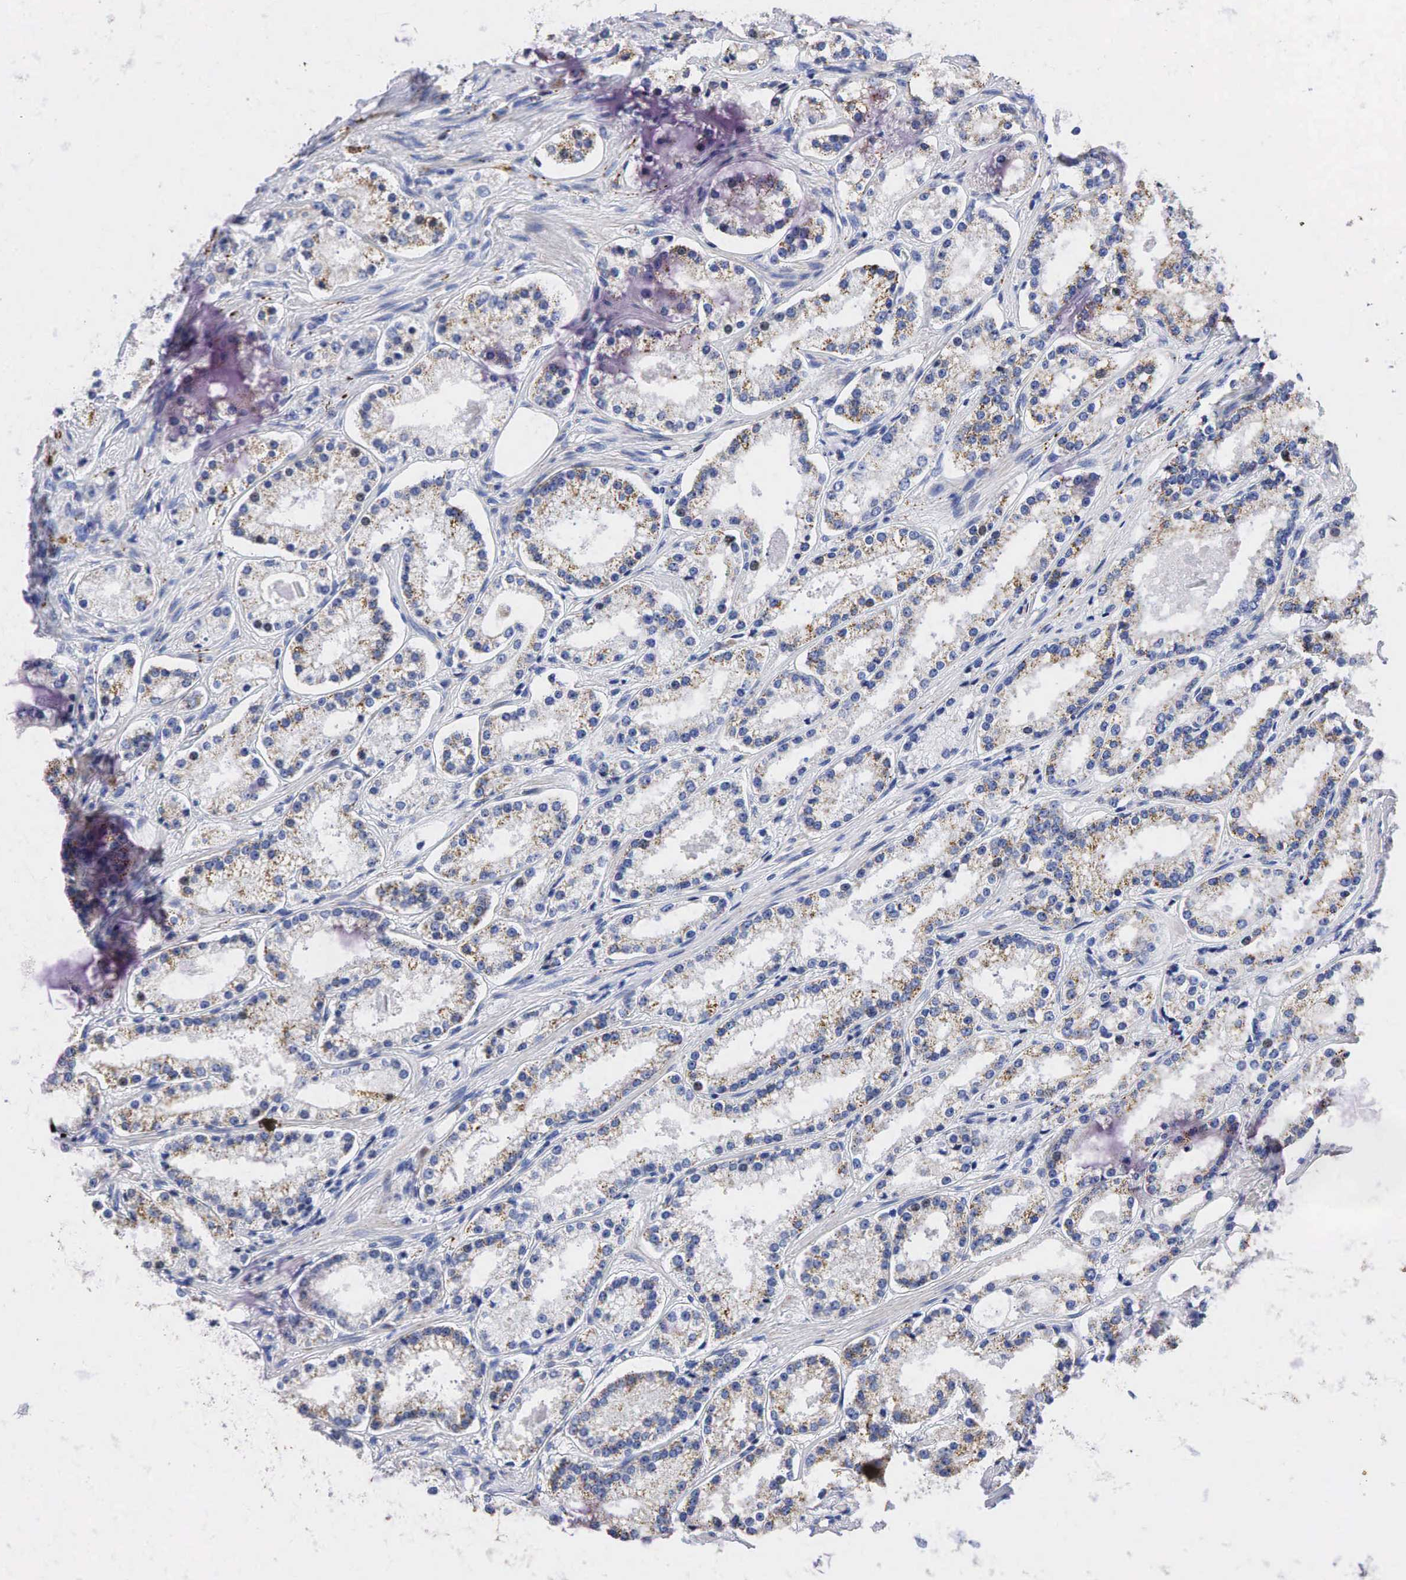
{"staining": {"intensity": "weak", "quantity": "25%-75%", "location": "cytoplasmic/membranous"}, "tissue": "prostate cancer", "cell_type": "Tumor cells", "image_type": "cancer", "snomed": [{"axis": "morphology", "description": "Adenocarcinoma, Medium grade"}, {"axis": "topography", "description": "Prostate"}], "caption": "Prostate adenocarcinoma (medium-grade) was stained to show a protein in brown. There is low levels of weak cytoplasmic/membranous expression in about 25%-75% of tumor cells.", "gene": "SYP", "patient": {"sex": "male", "age": 73}}